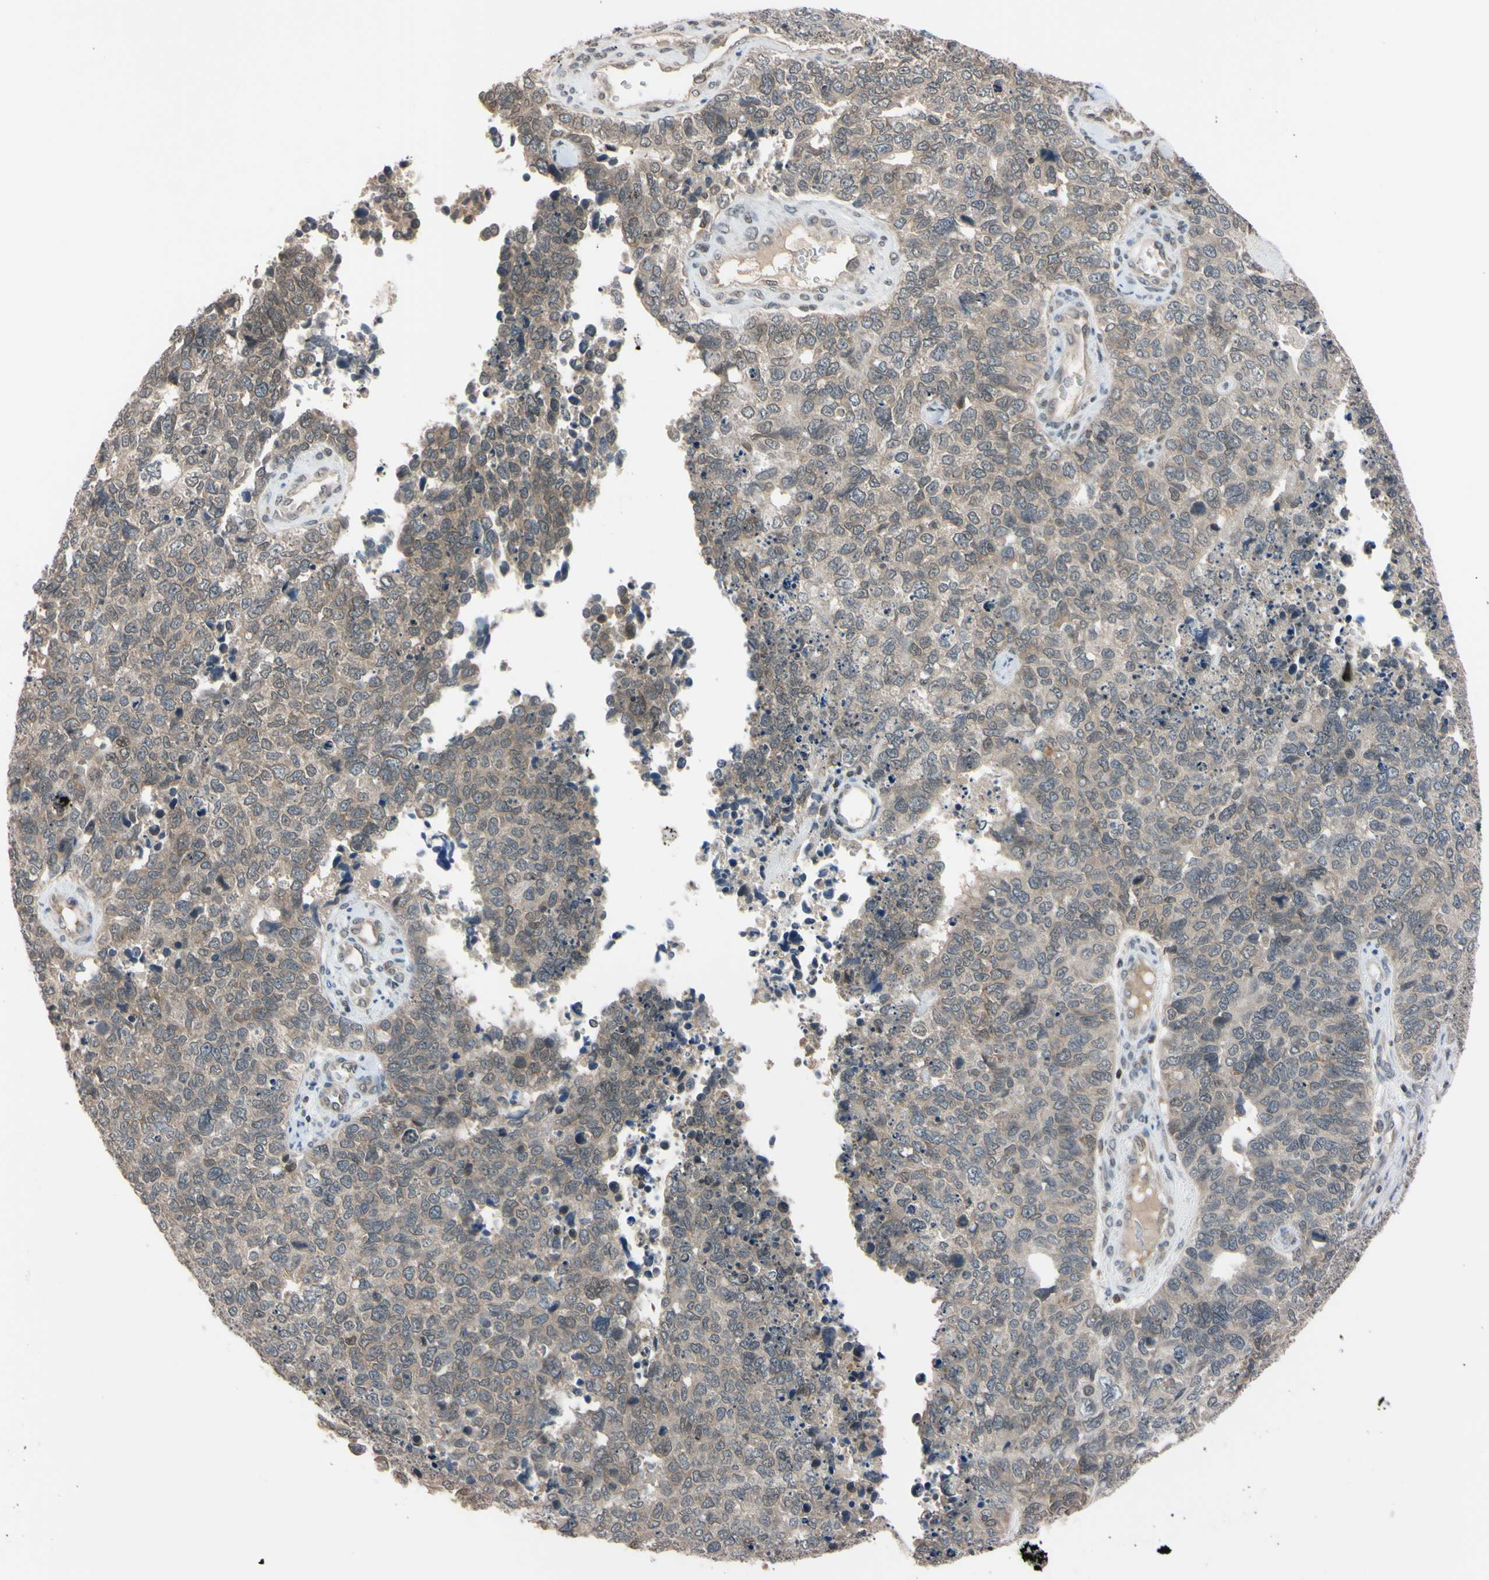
{"staining": {"intensity": "weak", "quantity": ">75%", "location": "cytoplasmic/membranous"}, "tissue": "cervical cancer", "cell_type": "Tumor cells", "image_type": "cancer", "snomed": [{"axis": "morphology", "description": "Squamous cell carcinoma, NOS"}, {"axis": "topography", "description": "Cervix"}], "caption": "A high-resolution micrograph shows IHC staining of cervical cancer (squamous cell carcinoma), which exhibits weak cytoplasmic/membranous staining in approximately >75% of tumor cells.", "gene": "UBE2I", "patient": {"sex": "female", "age": 63}}